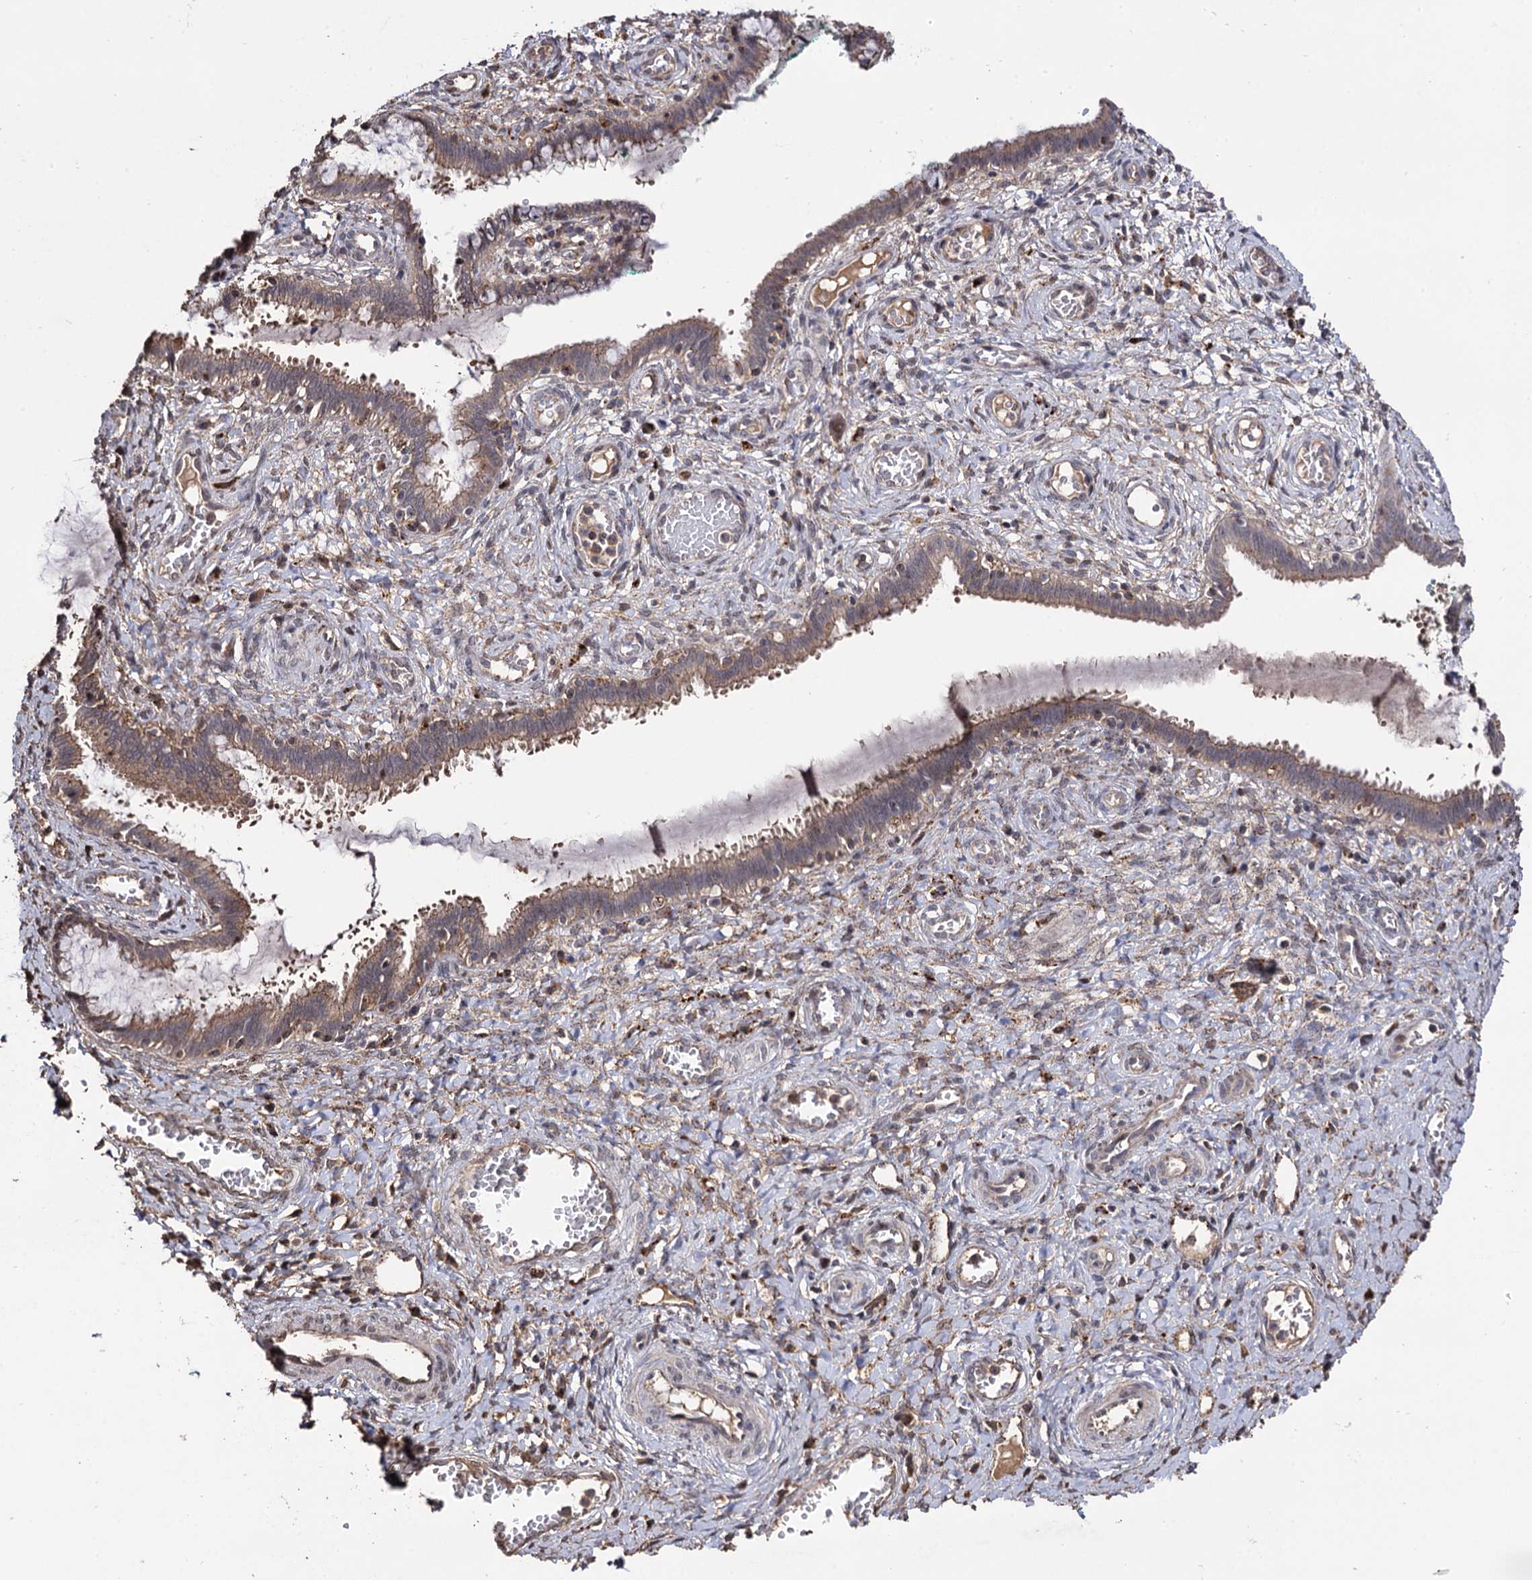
{"staining": {"intensity": "moderate", "quantity": ">75%", "location": "cytoplasmic/membranous"}, "tissue": "cervix", "cell_type": "Glandular cells", "image_type": "normal", "snomed": [{"axis": "morphology", "description": "Normal tissue, NOS"}, {"axis": "morphology", "description": "Adenocarcinoma, NOS"}, {"axis": "topography", "description": "Cervix"}], "caption": "Glandular cells demonstrate moderate cytoplasmic/membranous positivity in approximately >75% of cells in normal cervix.", "gene": "MICAL2", "patient": {"sex": "female", "age": 29}}